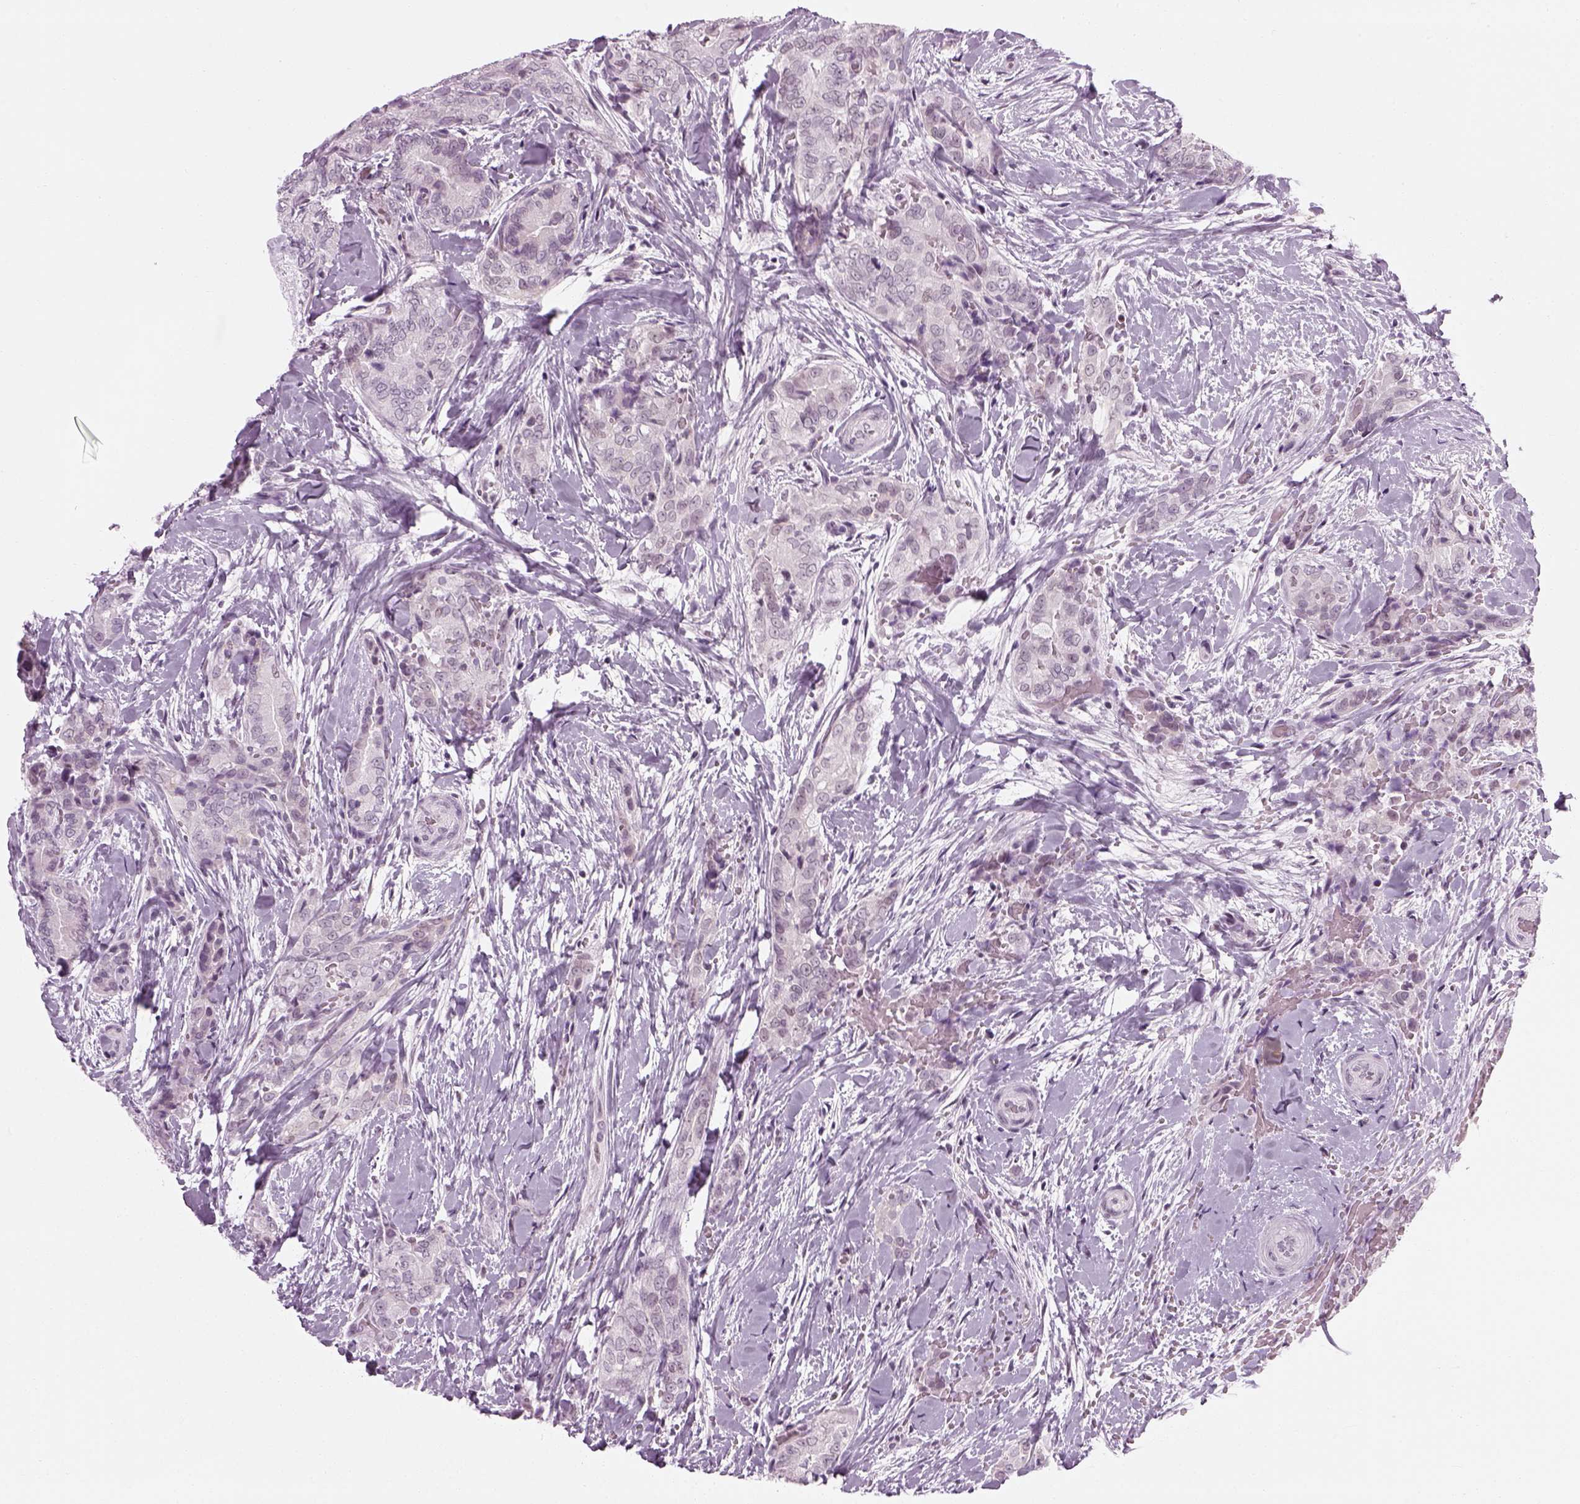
{"staining": {"intensity": "negative", "quantity": "none", "location": "none"}, "tissue": "thyroid cancer", "cell_type": "Tumor cells", "image_type": "cancer", "snomed": [{"axis": "morphology", "description": "Papillary adenocarcinoma, NOS"}, {"axis": "topography", "description": "Thyroid gland"}], "caption": "DAB (3,3'-diaminobenzidine) immunohistochemical staining of thyroid papillary adenocarcinoma exhibits no significant staining in tumor cells.", "gene": "KCNG2", "patient": {"sex": "male", "age": 61}}